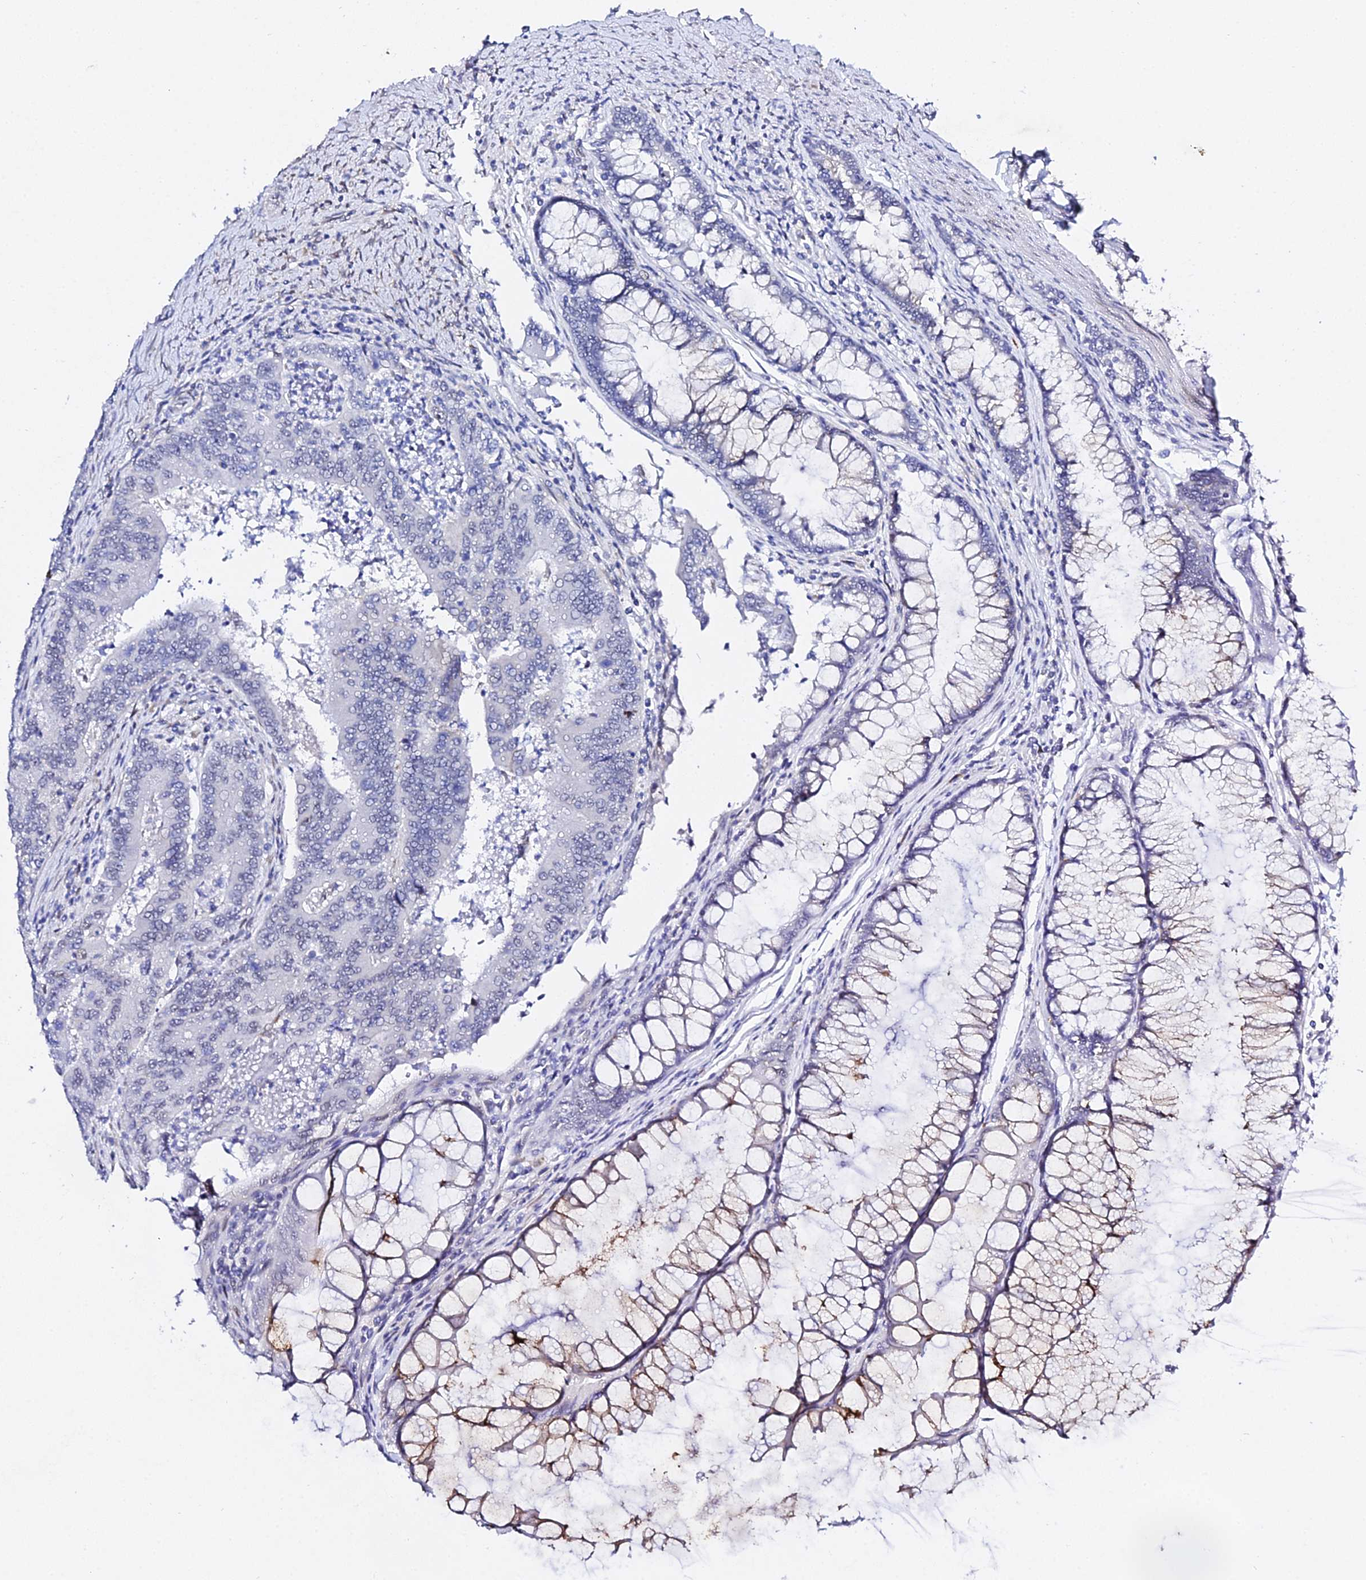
{"staining": {"intensity": "negative", "quantity": "none", "location": "none"}, "tissue": "colorectal cancer", "cell_type": "Tumor cells", "image_type": "cancer", "snomed": [{"axis": "morphology", "description": "Adenocarcinoma, NOS"}, {"axis": "topography", "description": "Colon"}], "caption": "This is an immunohistochemistry (IHC) histopathology image of human colorectal cancer. There is no positivity in tumor cells.", "gene": "POFUT2", "patient": {"sex": "female", "age": 67}}